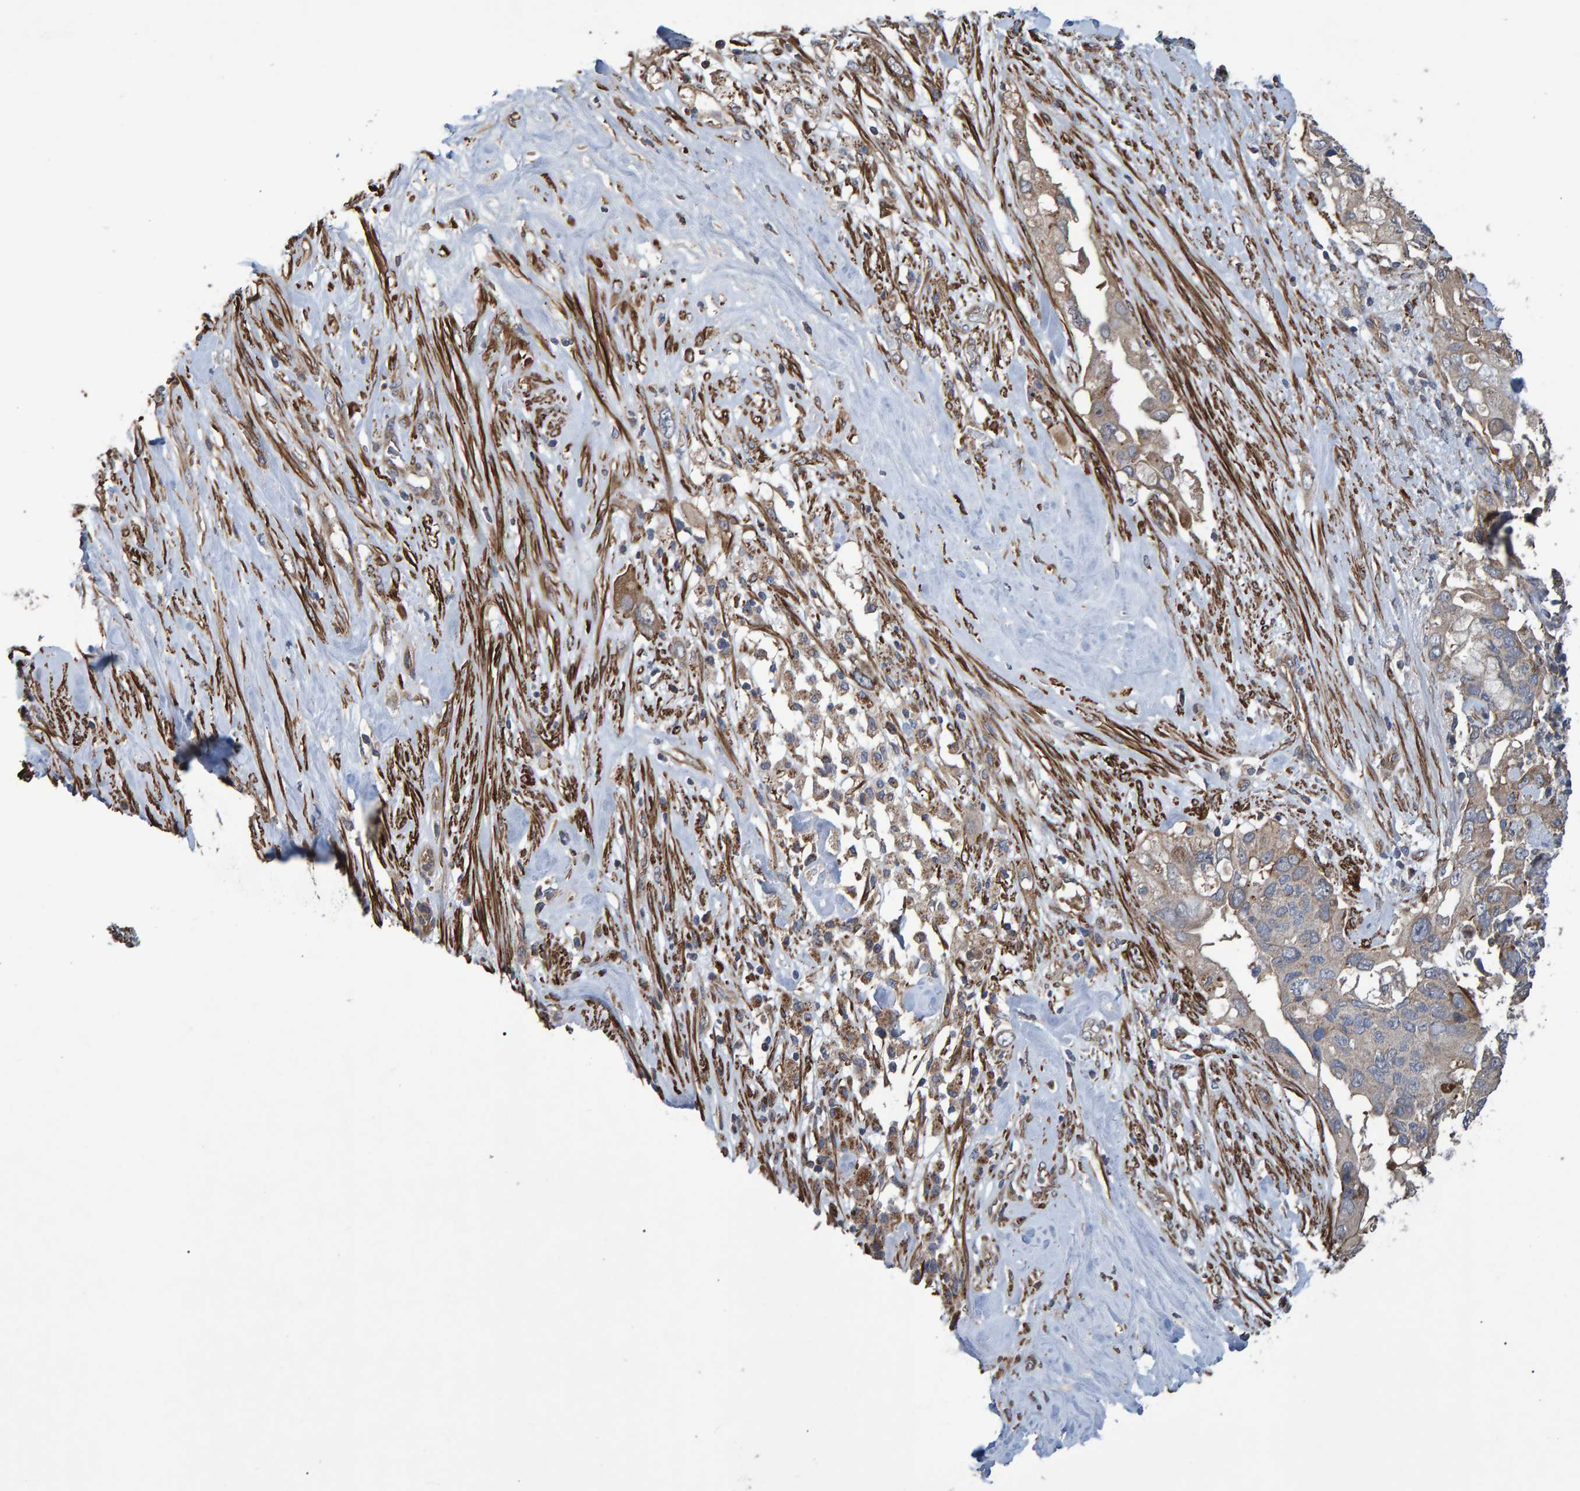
{"staining": {"intensity": "weak", "quantity": "25%-75%", "location": "cytoplasmic/membranous"}, "tissue": "pancreatic cancer", "cell_type": "Tumor cells", "image_type": "cancer", "snomed": [{"axis": "morphology", "description": "Adenocarcinoma, NOS"}, {"axis": "topography", "description": "Pancreas"}], "caption": "DAB (3,3'-diaminobenzidine) immunohistochemical staining of pancreatic cancer (adenocarcinoma) displays weak cytoplasmic/membranous protein staining in approximately 25%-75% of tumor cells.", "gene": "SLIT2", "patient": {"sex": "female", "age": 56}}